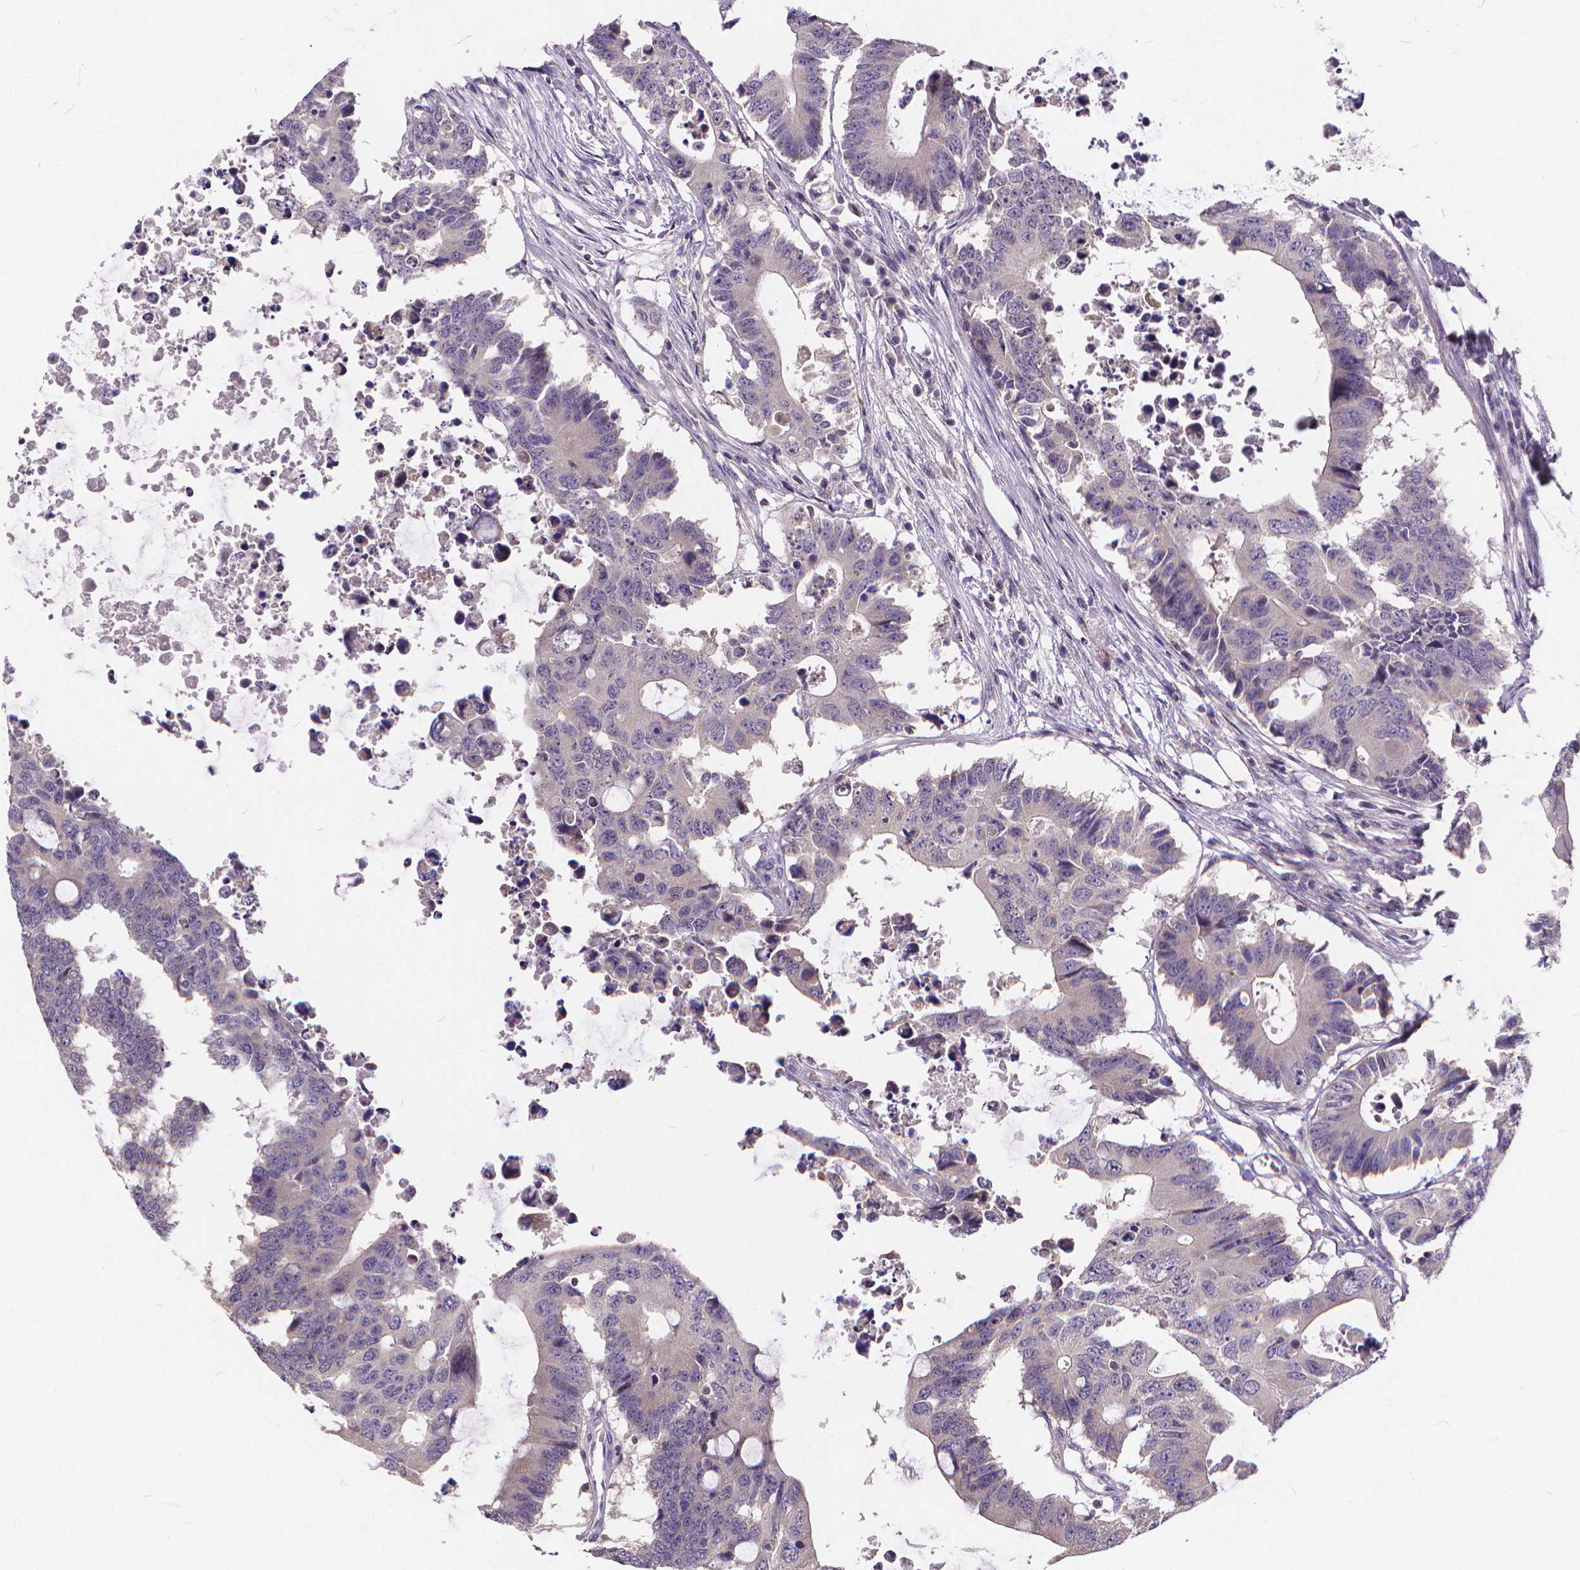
{"staining": {"intensity": "negative", "quantity": "none", "location": "none"}, "tissue": "colorectal cancer", "cell_type": "Tumor cells", "image_type": "cancer", "snomed": [{"axis": "morphology", "description": "Adenocarcinoma, NOS"}, {"axis": "topography", "description": "Colon"}], "caption": "An IHC photomicrograph of adenocarcinoma (colorectal) is shown. There is no staining in tumor cells of adenocarcinoma (colorectal). (Immunohistochemistry, brightfield microscopy, high magnification).", "gene": "GLRB", "patient": {"sex": "male", "age": 71}}